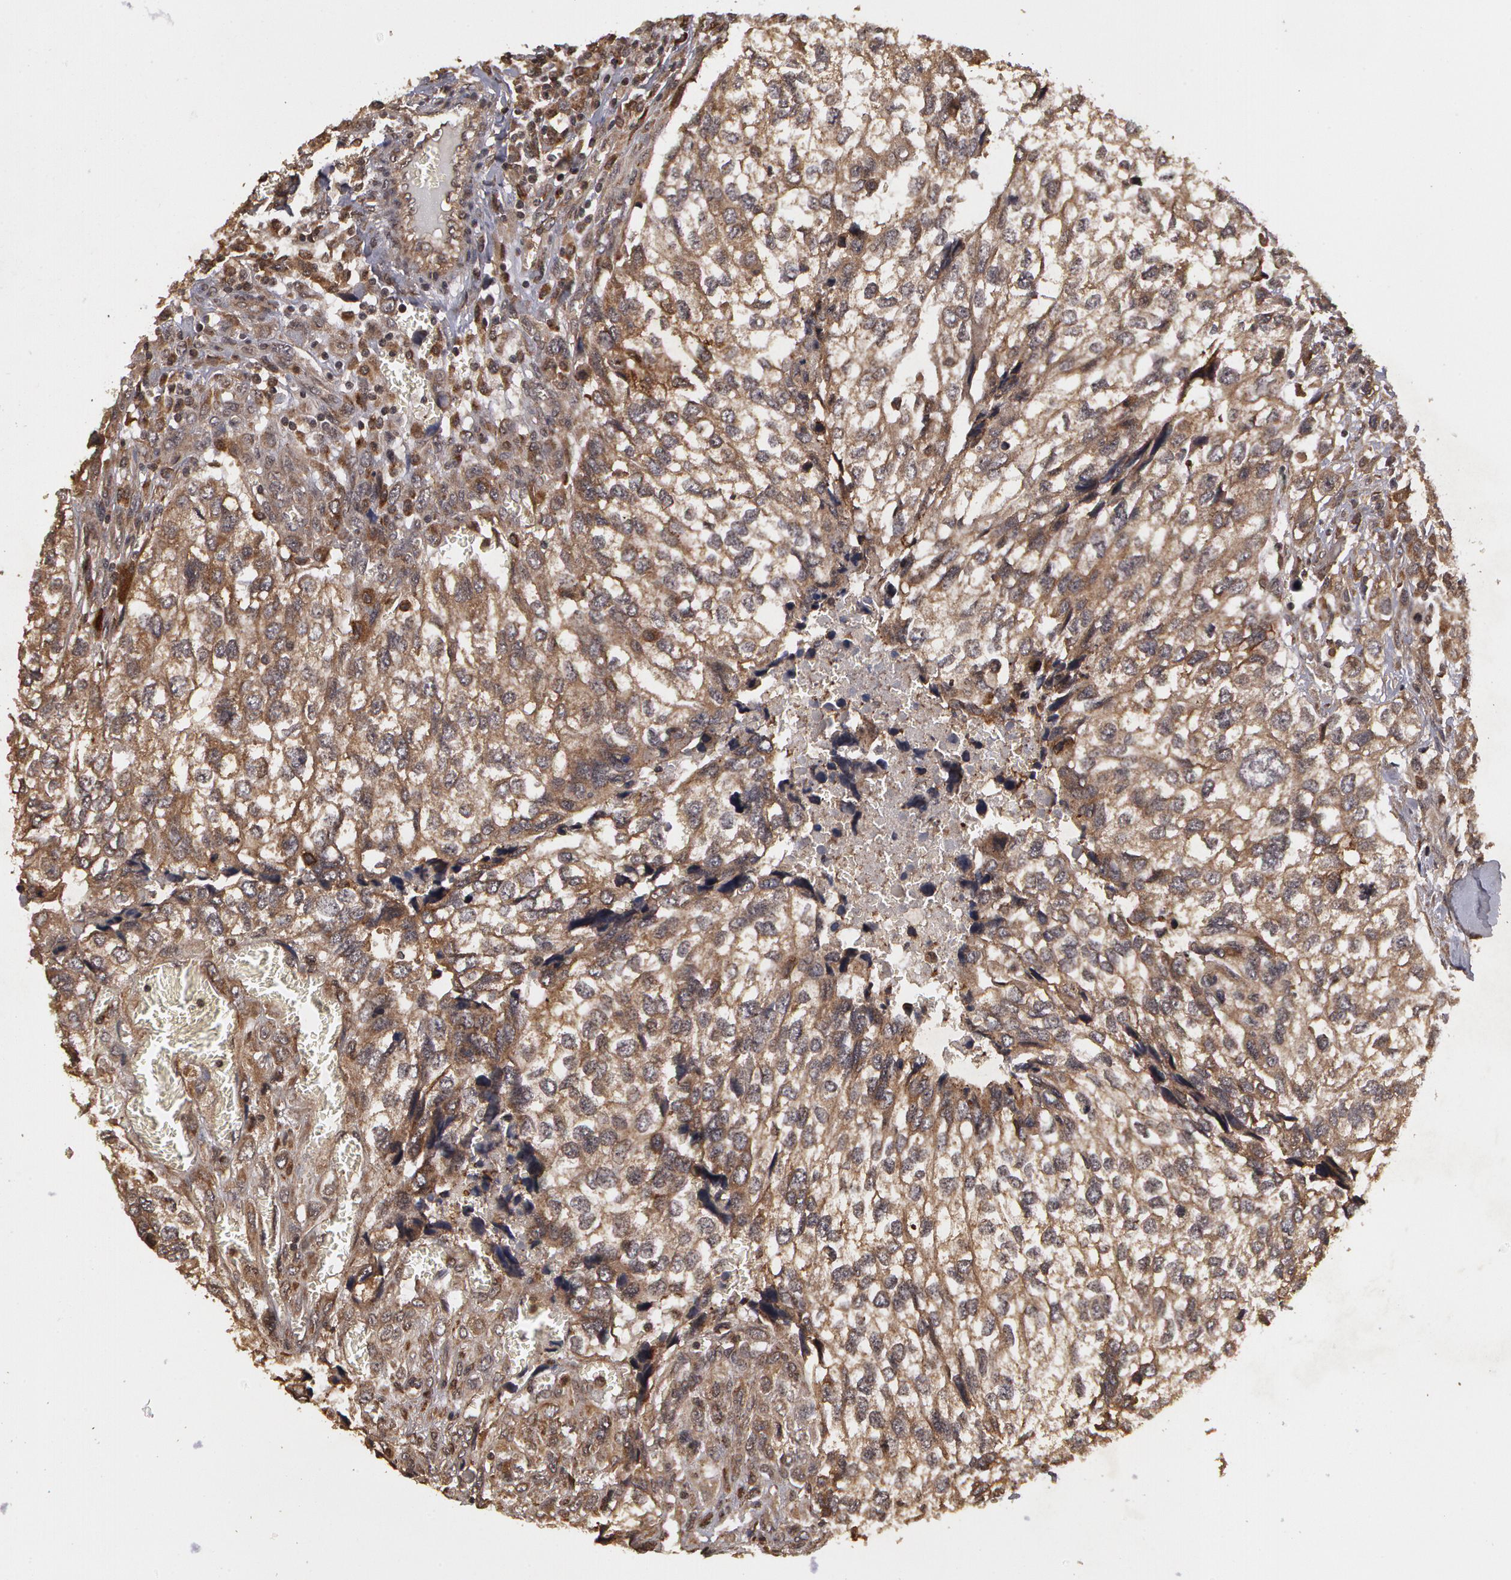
{"staining": {"intensity": "weak", "quantity": "25%-75%", "location": "cytoplasmic/membranous"}, "tissue": "breast cancer", "cell_type": "Tumor cells", "image_type": "cancer", "snomed": [{"axis": "morphology", "description": "Neoplasm, malignant, NOS"}, {"axis": "topography", "description": "Breast"}], "caption": "Immunohistochemistry (IHC) of human breast malignant neoplasm exhibits low levels of weak cytoplasmic/membranous expression in about 25%-75% of tumor cells.", "gene": "CALR", "patient": {"sex": "female", "age": 50}}